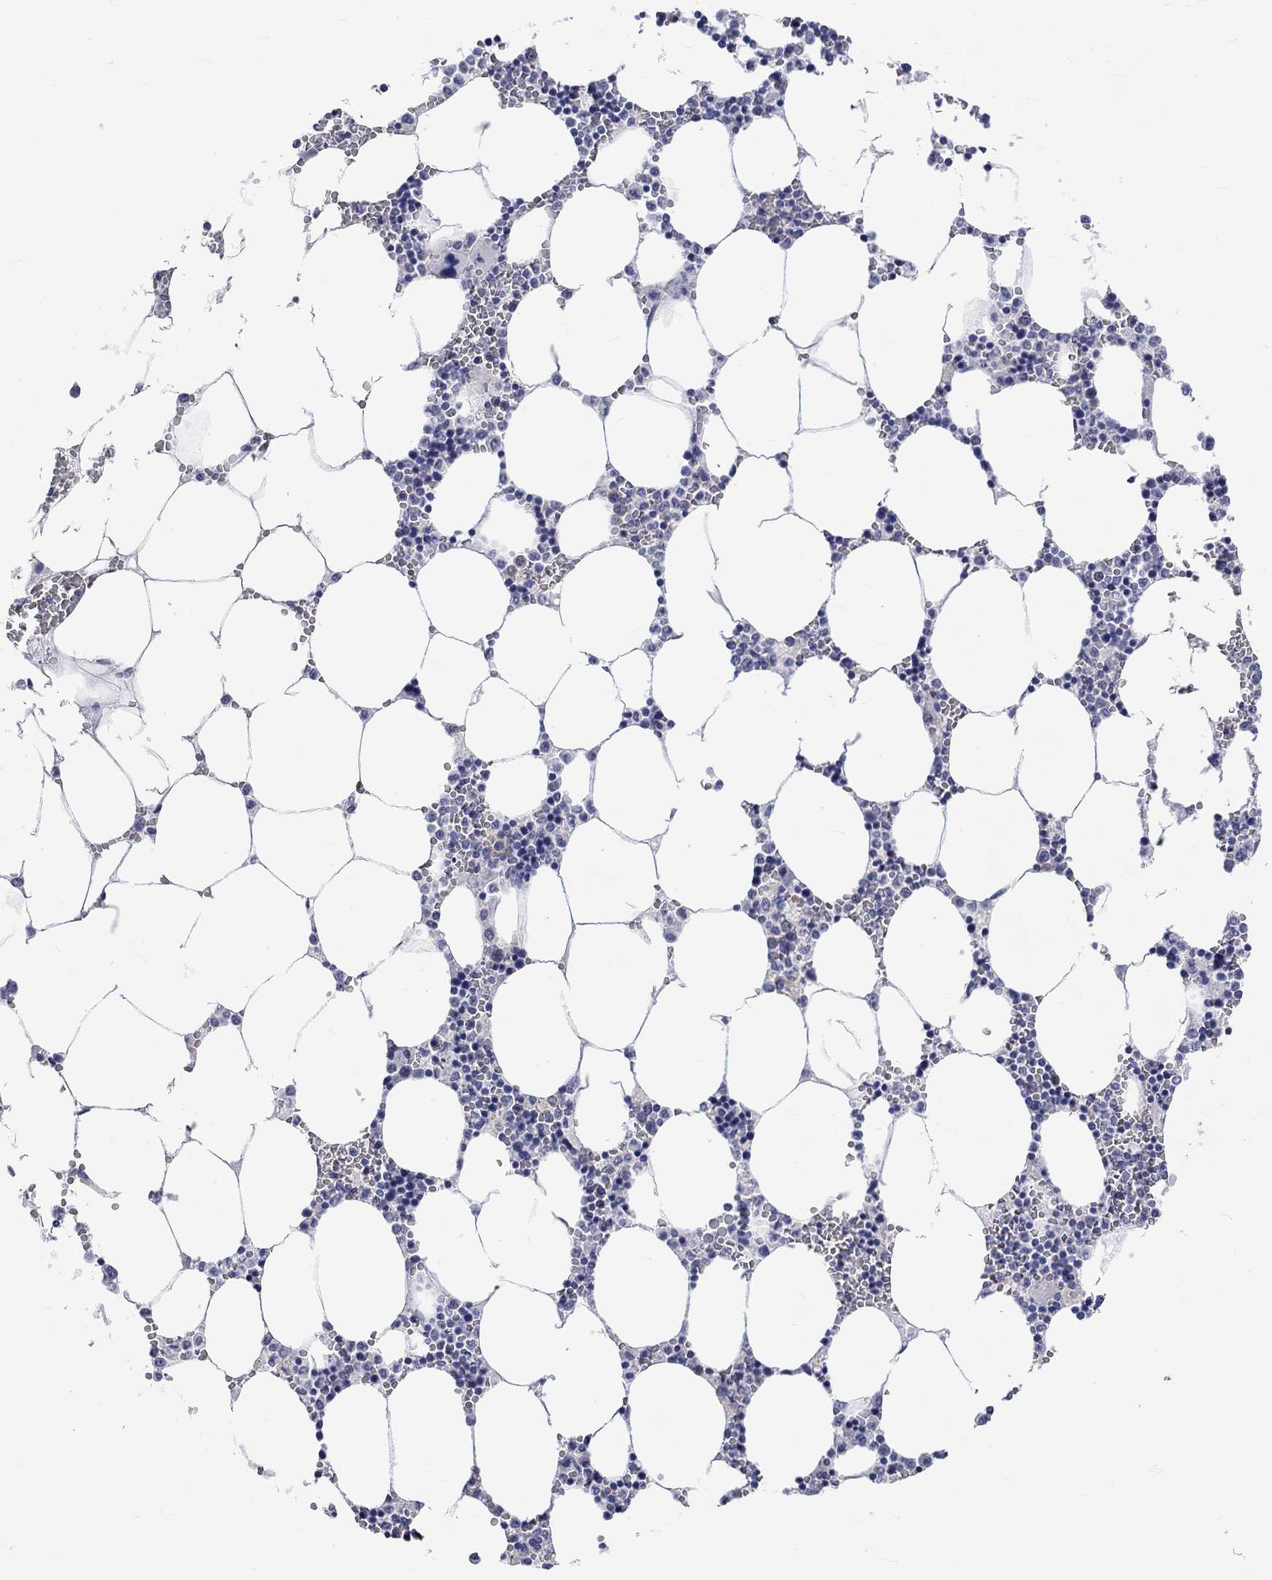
{"staining": {"intensity": "negative", "quantity": "none", "location": "none"}, "tissue": "bone marrow", "cell_type": "Hematopoietic cells", "image_type": "normal", "snomed": [{"axis": "morphology", "description": "Normal tissue, NOS"}, {"axis": "topography", "description": "Bone marrow"}], "caption": "DAB immunohistochemical staining of unremarkable human bone marrow shows no significant expression in hematopoietic cells. Nuclei are stained in blue.", "gene": "CERS1", "patient": {"sex": "female", "age": 64}}